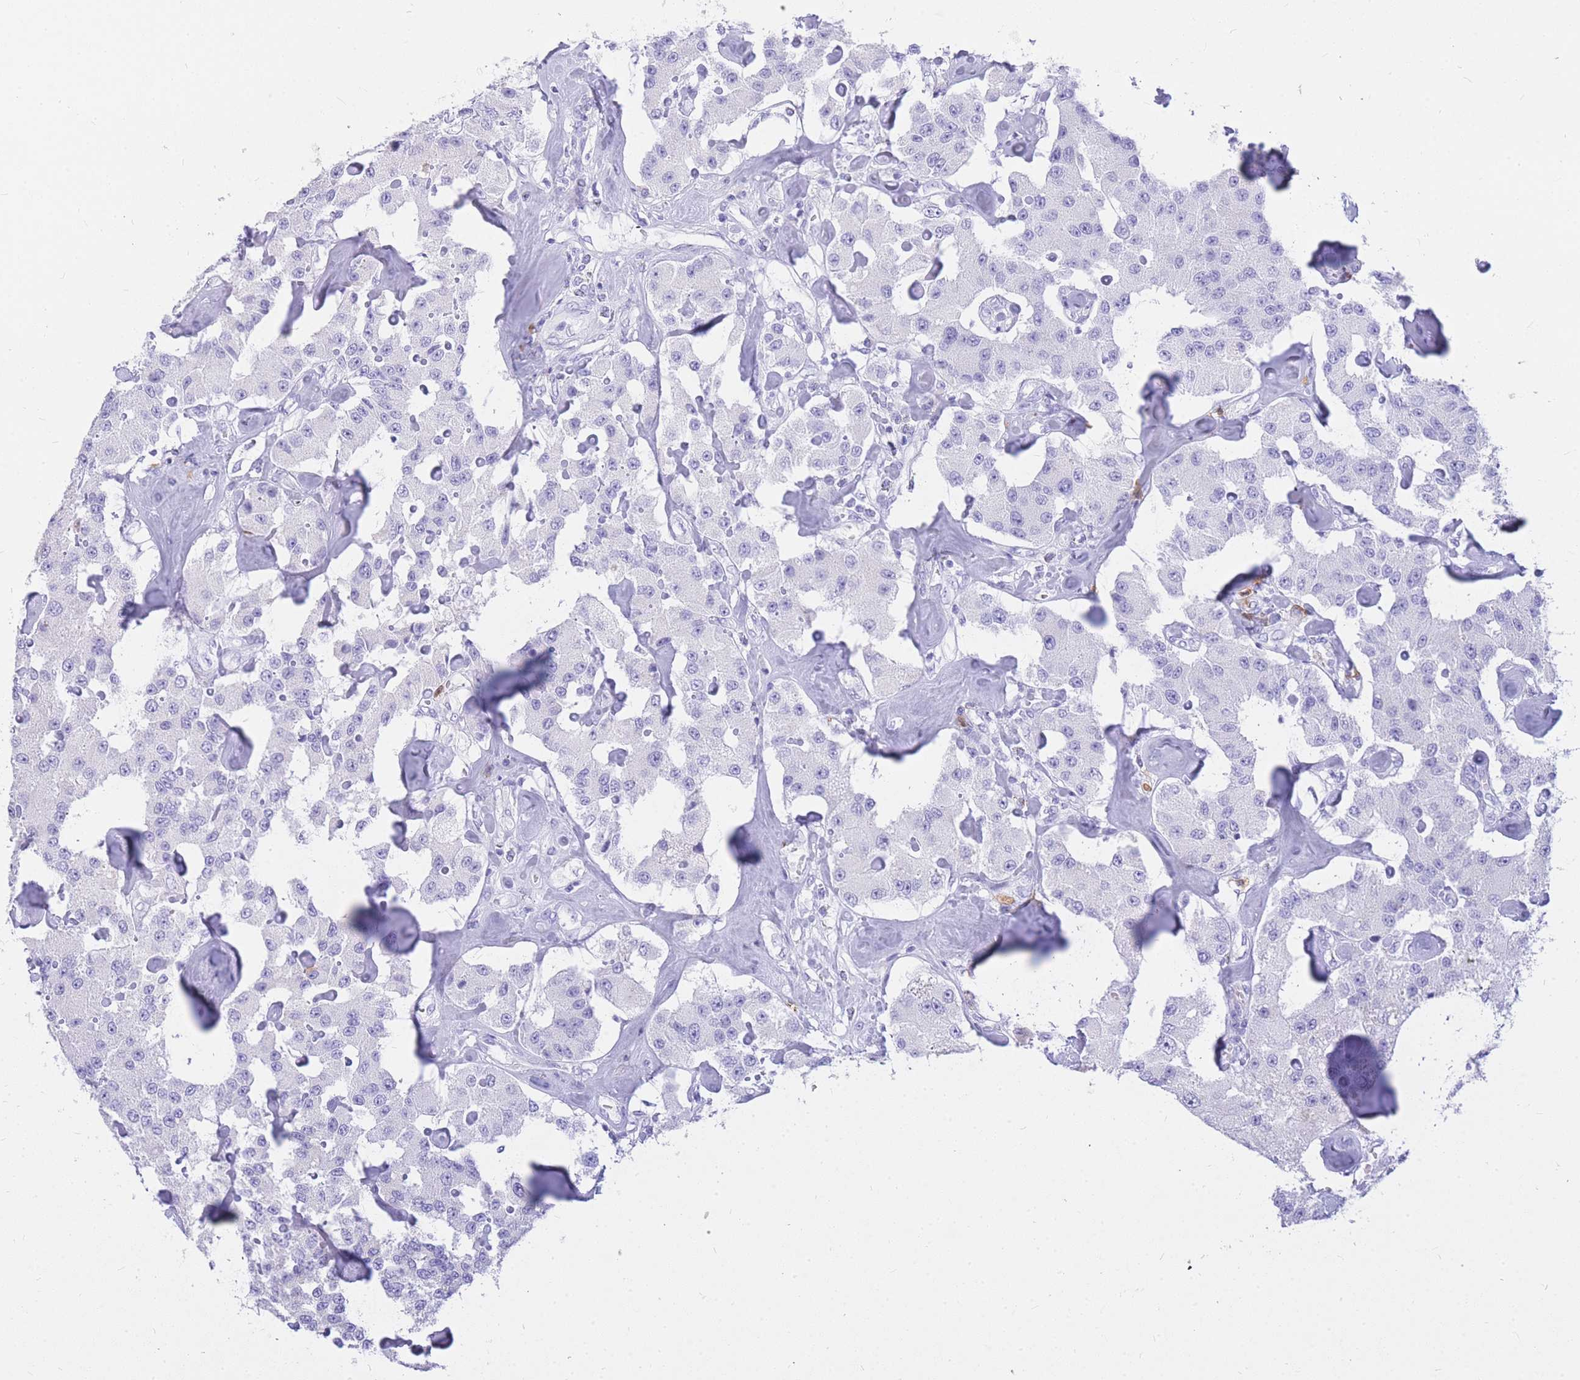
{"staining": {"intensity": "negative", "quantity": "none", "location": "none"}, "tissue": "carcinoid", "cell_type": "Tumor cells", "image_type": "cancer", "snomed": [{"axis": "morphology", "description": "Carcinoid, malignant, NOS"}, {"axis": "topography", "description": "Pancreas"}], "caption": "The micrograph exhibits no staining of tumor cells in malignant carcinoid.", "gene": "HERC1", "patient": {"sex": "male", "age": 41}}